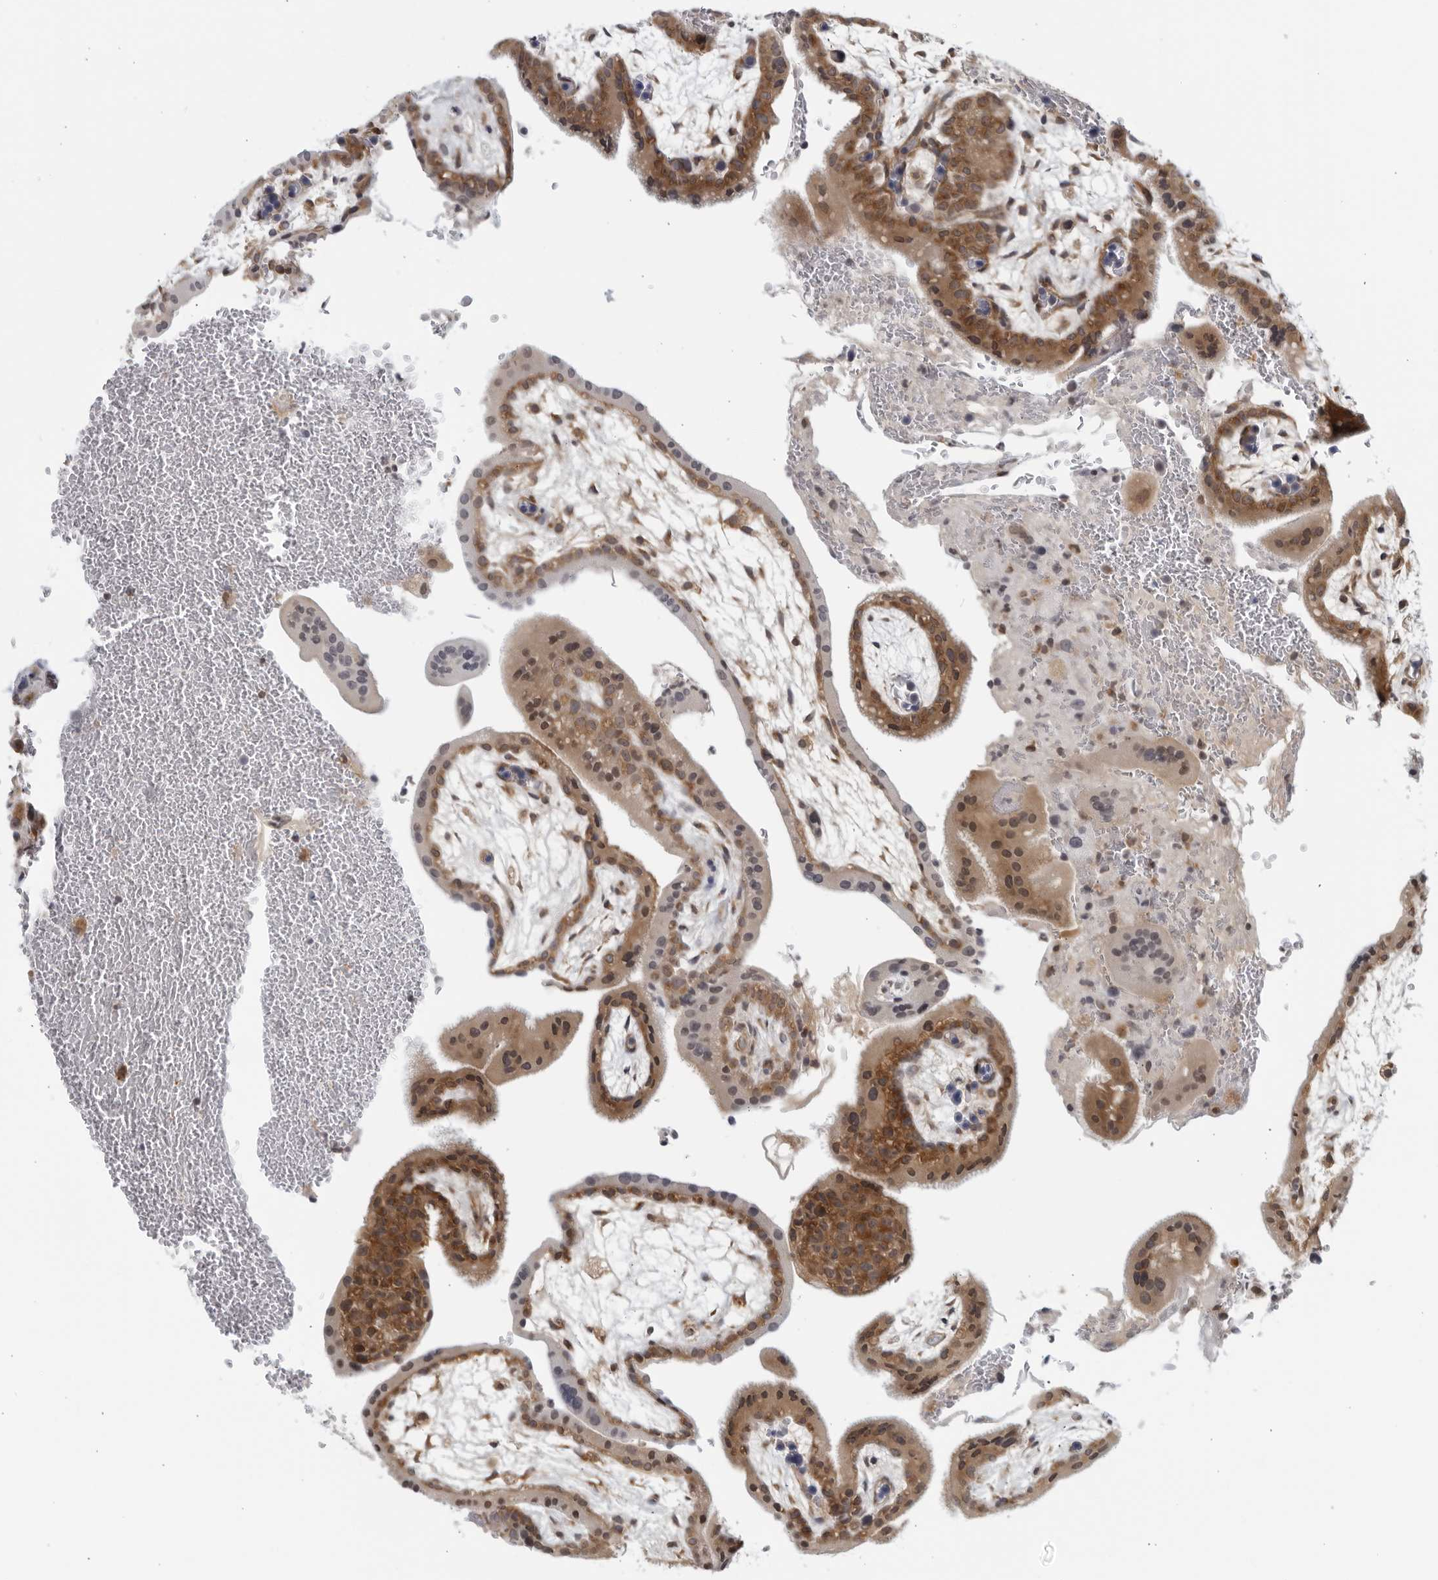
{"staining": {"intensity": "moderate", "quantity": ">75%", "location": "cytoplasmic/membranous"}, "tissue": "placenta", "cell_type": "Decidual cells", "image_type": "normal", "snomed": [{"axis": "morphology", "description": "Normal tissue, NOS"}, {"axis": "topography", "description": "Placenta"}], "caption": "Moderate cytoplasmic/membranous protein expression is seen in about >75% of decidual cells in placenta. (brown staining indicates protein expression, while blue staining denotes nuclei).", "gene": "RC3H1", "patient": {"sex": "female", "age": 35}}